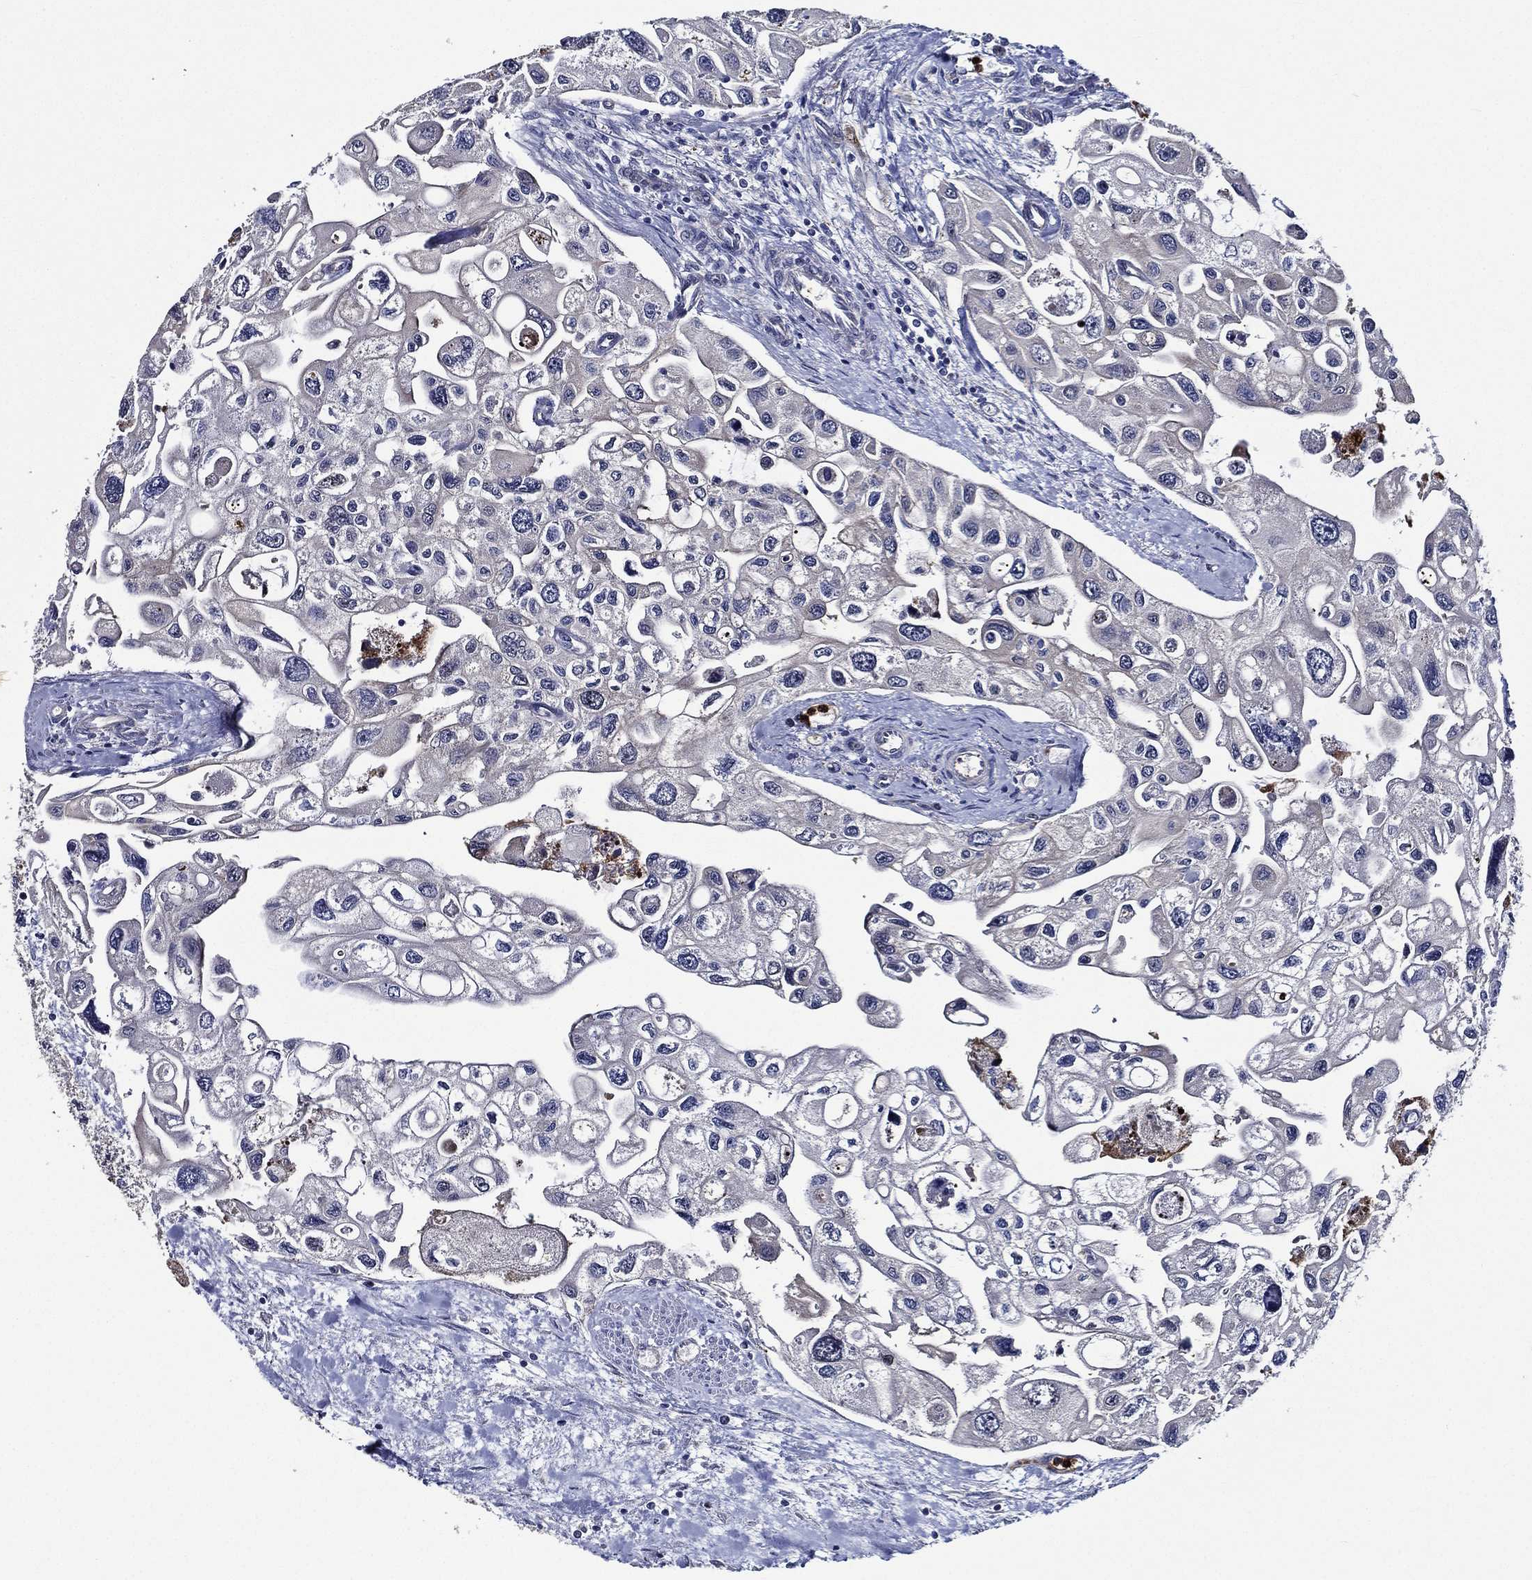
{"staining": {"intensity": "negative", "quantity": "none", "location": "none"}, "tissue": "urothelial cancer", "cell_type": "Tumor cells", "image_type": "cancer", "snomed": [{"axis": "morphology", "description": "Urothelial carcinoma, High grade"}, {"axis": "topography", "description": "Urinary bladder"}], "caption": "High magnification brightfield microscopy of urothelial cancer stained with DAB (brown) and counterstained with hematoxylin (blue): tumor cells show no significant staining.", "gene": "KIF20B", "patient": {"sex": "male", "age": 59}}